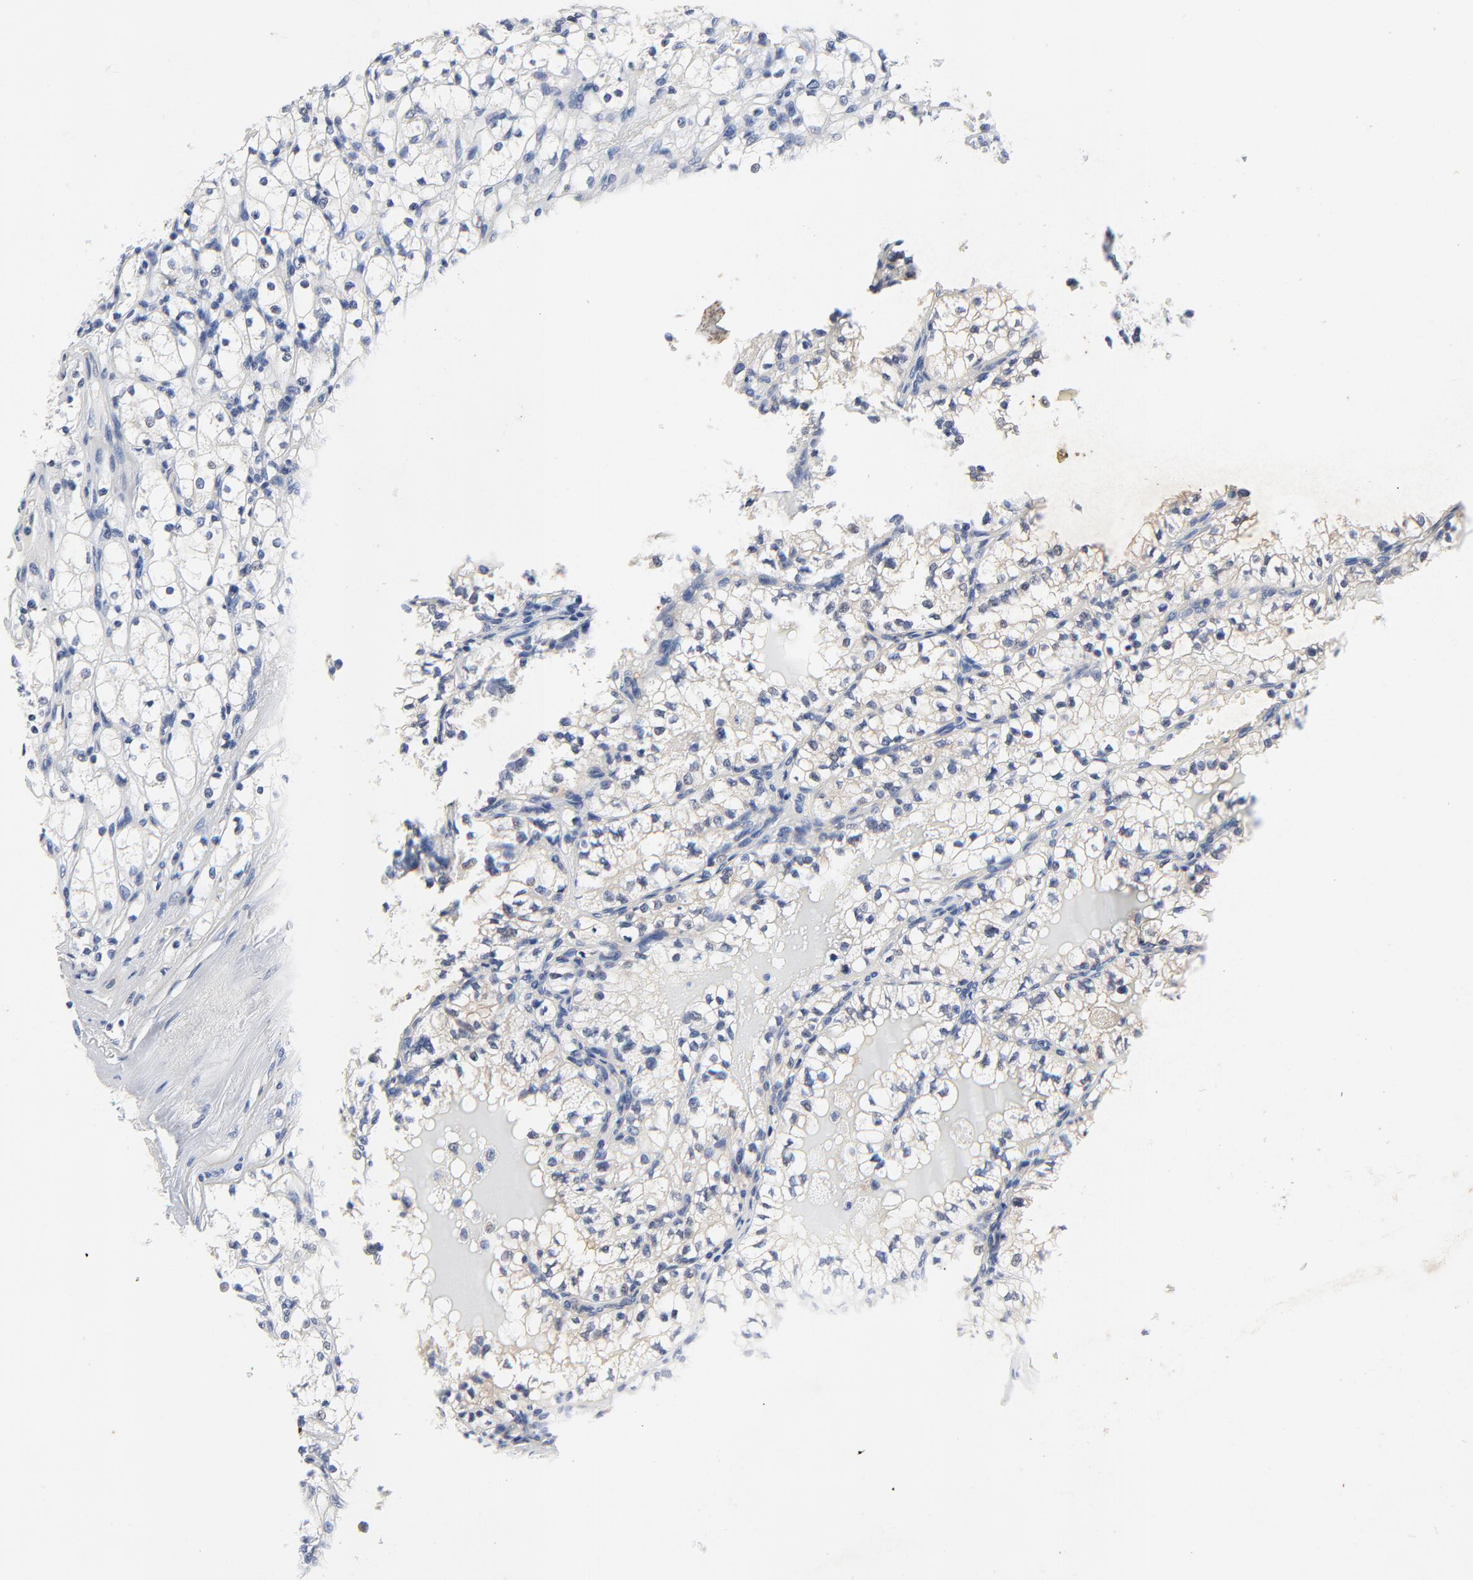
{"staining": {"intensity": "negative", "quantity": "none", "location": "none"}, "tissue": "renal cancer", "cell_type": "Tumor cells", "image_type": "cancer", "snomed": [{"axis": "morphology", "description": "Adenocarcinoma, NOS"}, {"axis": "topography", "description": "Kidney"}], "caption": "Immunohistochemistry image of neoplastic tissue: human renal adenocarcinoma stained with DAB (3,3'-diaminobenzidine) displays no significant protein staining in tumor cells. Brightfield microscopy of immunohistochemistry stained with DAB (brown) and hematoxylin (blue), captured at high magnification.", "gene": "VAV2", "patient": {"sex": "male", "age": 61}}